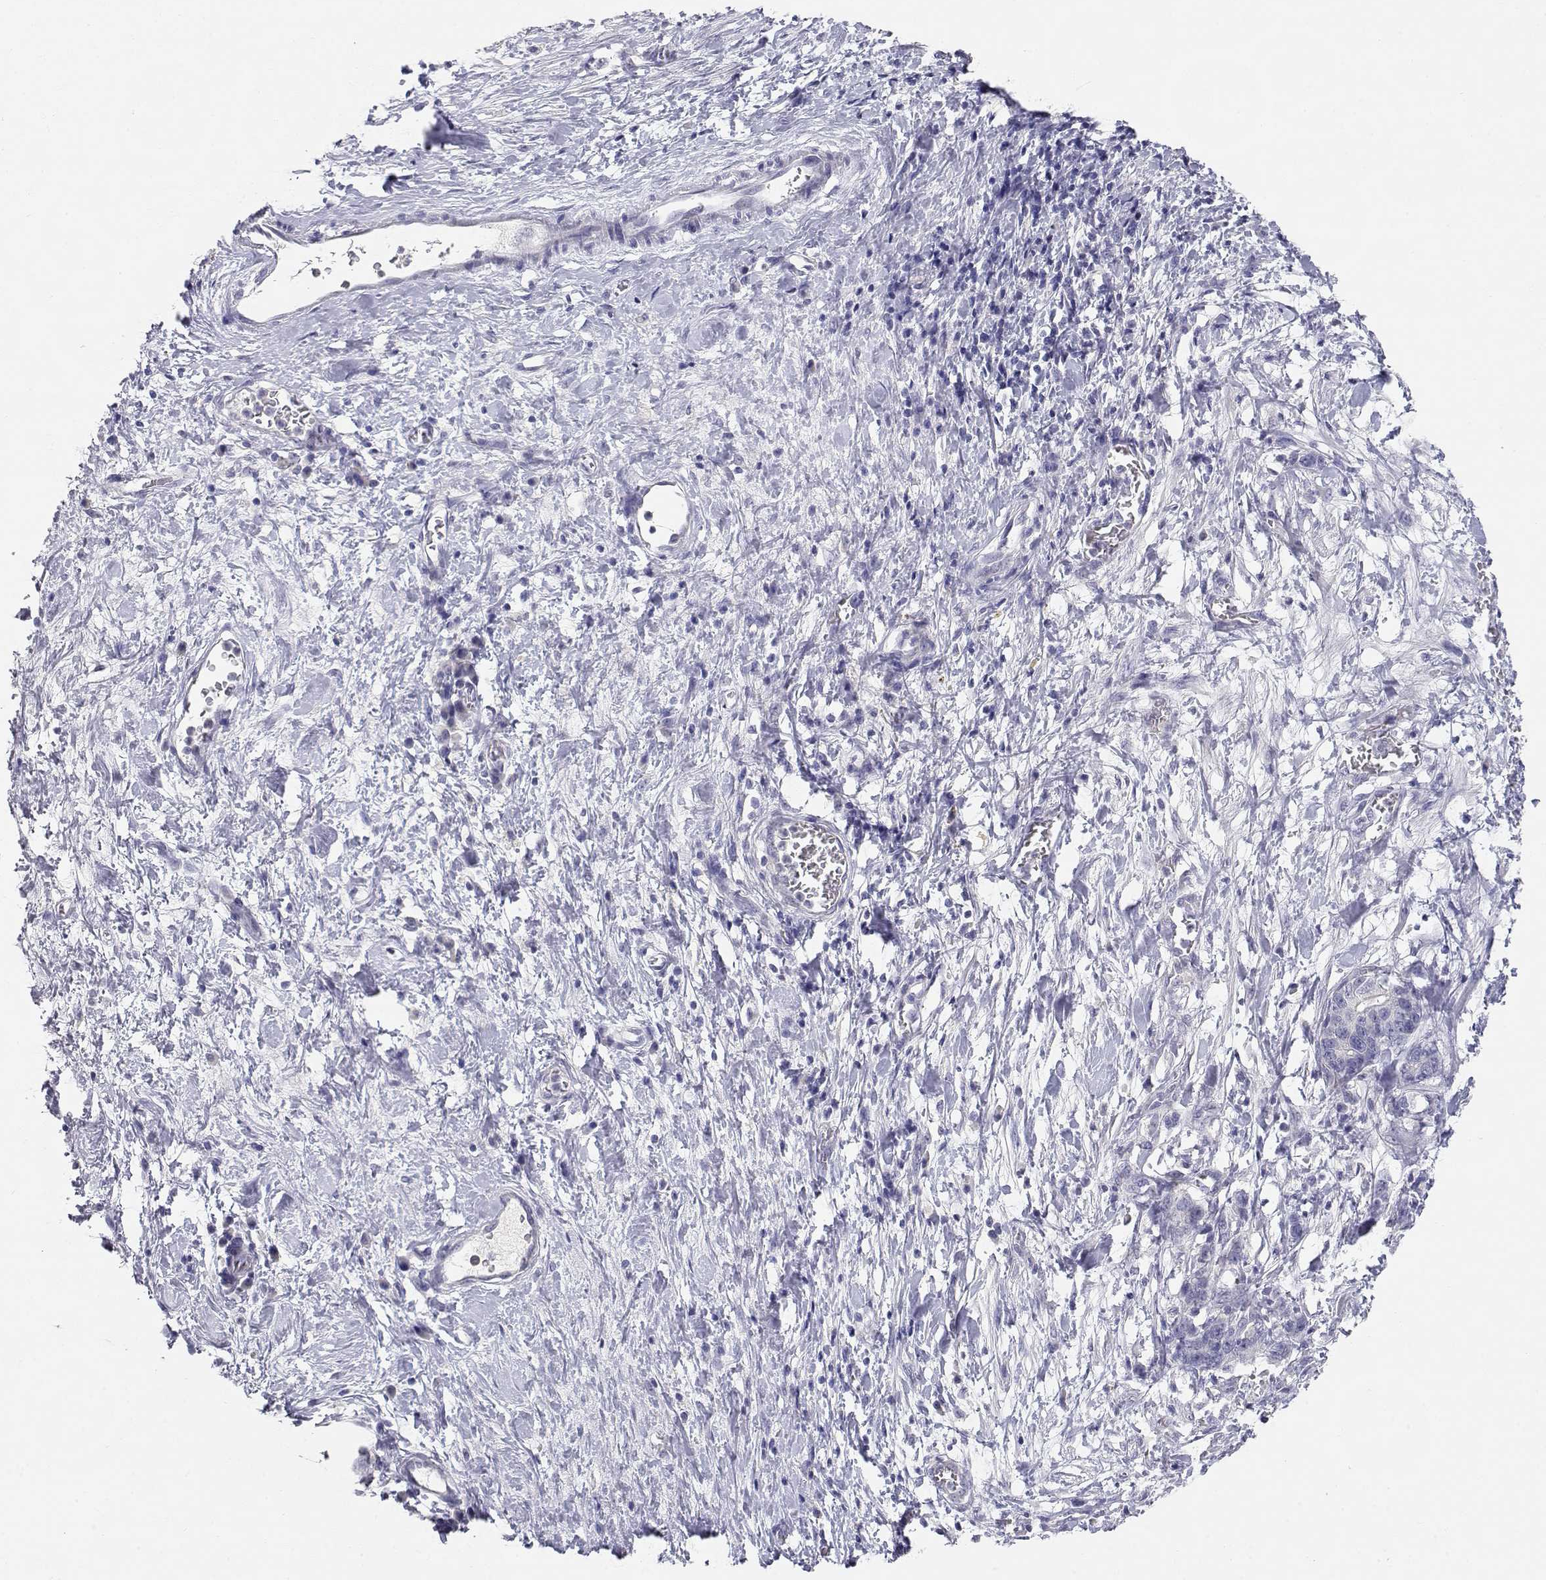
{"staining": {"intensity": "negative", "quantity": "none", "location": "none"}, "tissue": "stomach cancer", "cell_type": "Tumor cells", "image_type": "cancer", "snomed": [{"axis": "morphology", "description": "Normal tissue, NOS"}, {"axis": "morphology", "description": "Adenocarcinoma, NOS"}, {"axis": "topography", "description": "Stomach"}], "caption": "The image displays no staining of tumor cells in adenocarcinoma (stomach).", "gene": "ADA", "patient": {"sex": "female", "age": 64}}